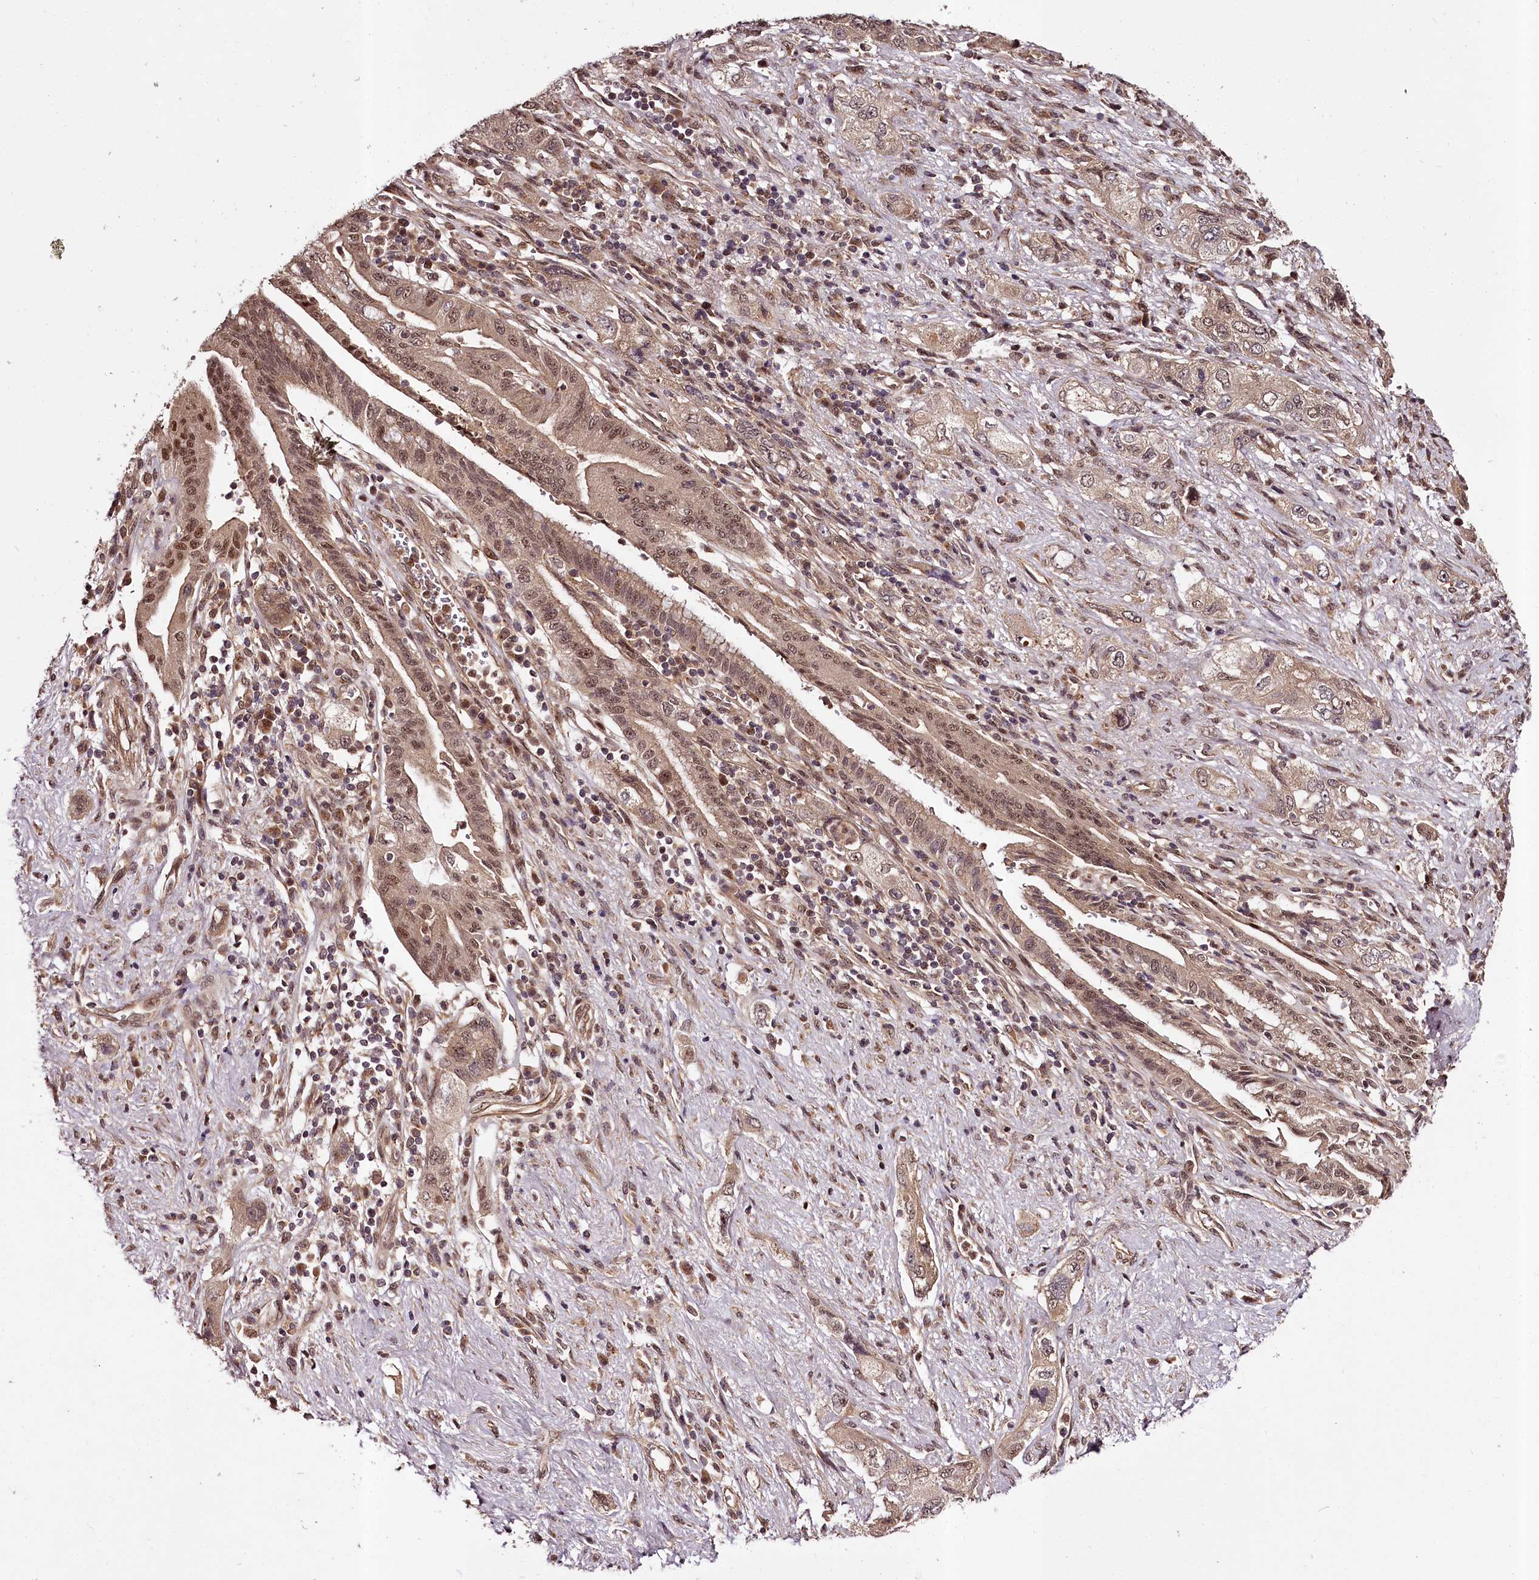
{"staining": {"intensity": "moderate", "quantity": ">75%", "location": "cytoplasmic/membranous,nuclear"}, "tissue": "pancreatic cancer", "cell_type": "Tumor cells", "image_type": "cancer", "snomed": [{"axis": "morphology", "description": "Adenocarcinoma, NOS"}, {"axis": "topography", "description": "Pancreas"}], "caption": "A histopathology image of human pancreatic adenocarcinoma stained for a protein displays moderate cytoplasmic/membranous and nuclear brown staining in tumor cells. The protein of interest is shown in brown color, while the nuclei are stained blue.", "gene": "MAML3", "patient": {"sex": "female", "age": 73}}